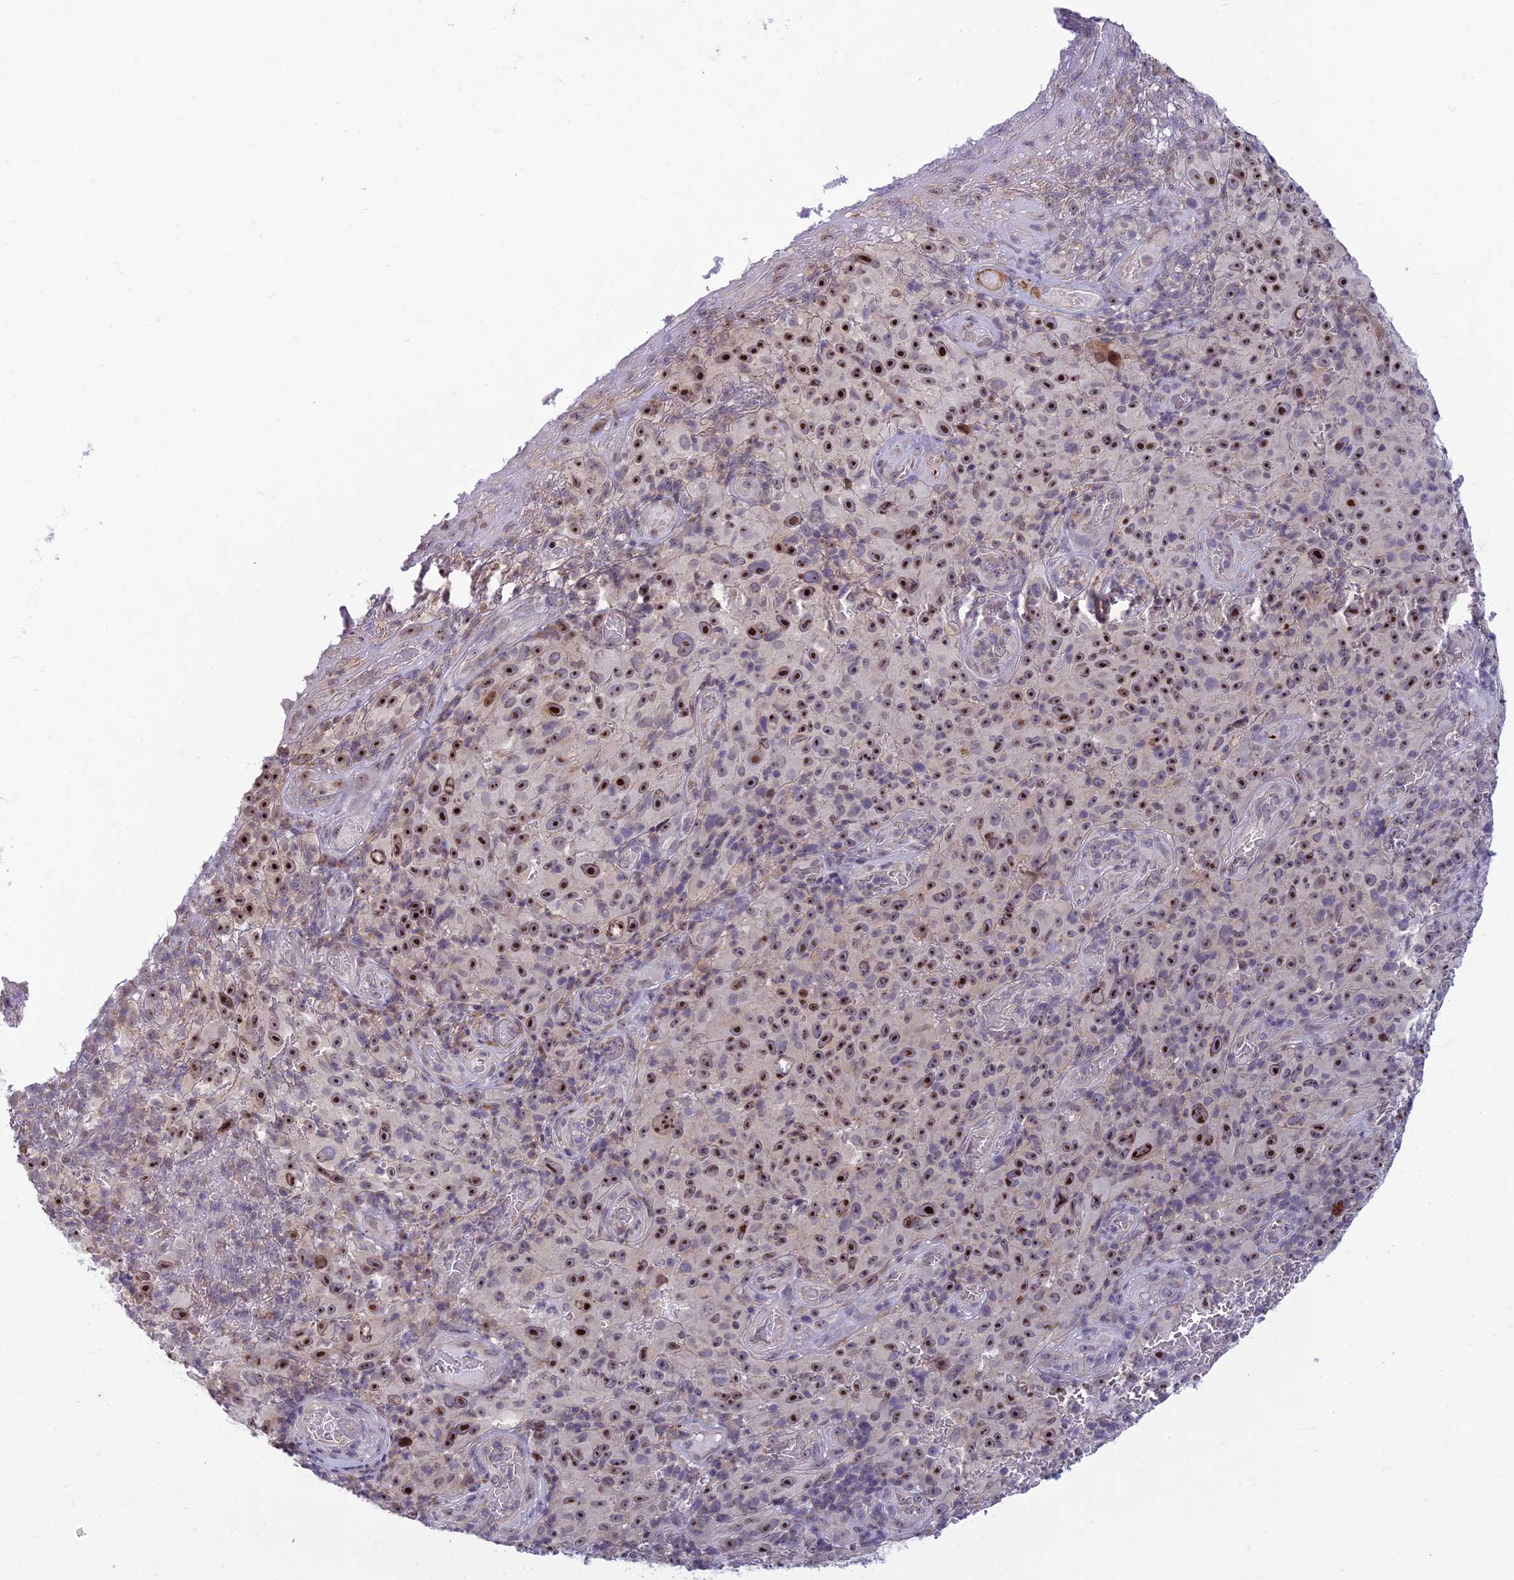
{"staining": {"intensity": "strong", "quantity": ">75%", "location": "nuclear"}, "tissue": "melanoma", "cell_type": "Tumor cells", "image_type": "cancer", "snomed": [{"axis": "morphology", "description": "Malignant melanoma, NOS"}, {"axis": "topography", "description": "Skin"}], "caption": "A brown stain labels strong nuclear staining of a protein in malignant melanoma tumor cells. Using DAB (brown) and hematoxylin (blue) stains, captured at high magnification using brightfield microscopy.", "gene": "DTX2", "patient": {"sex": "female", "age": 82}}